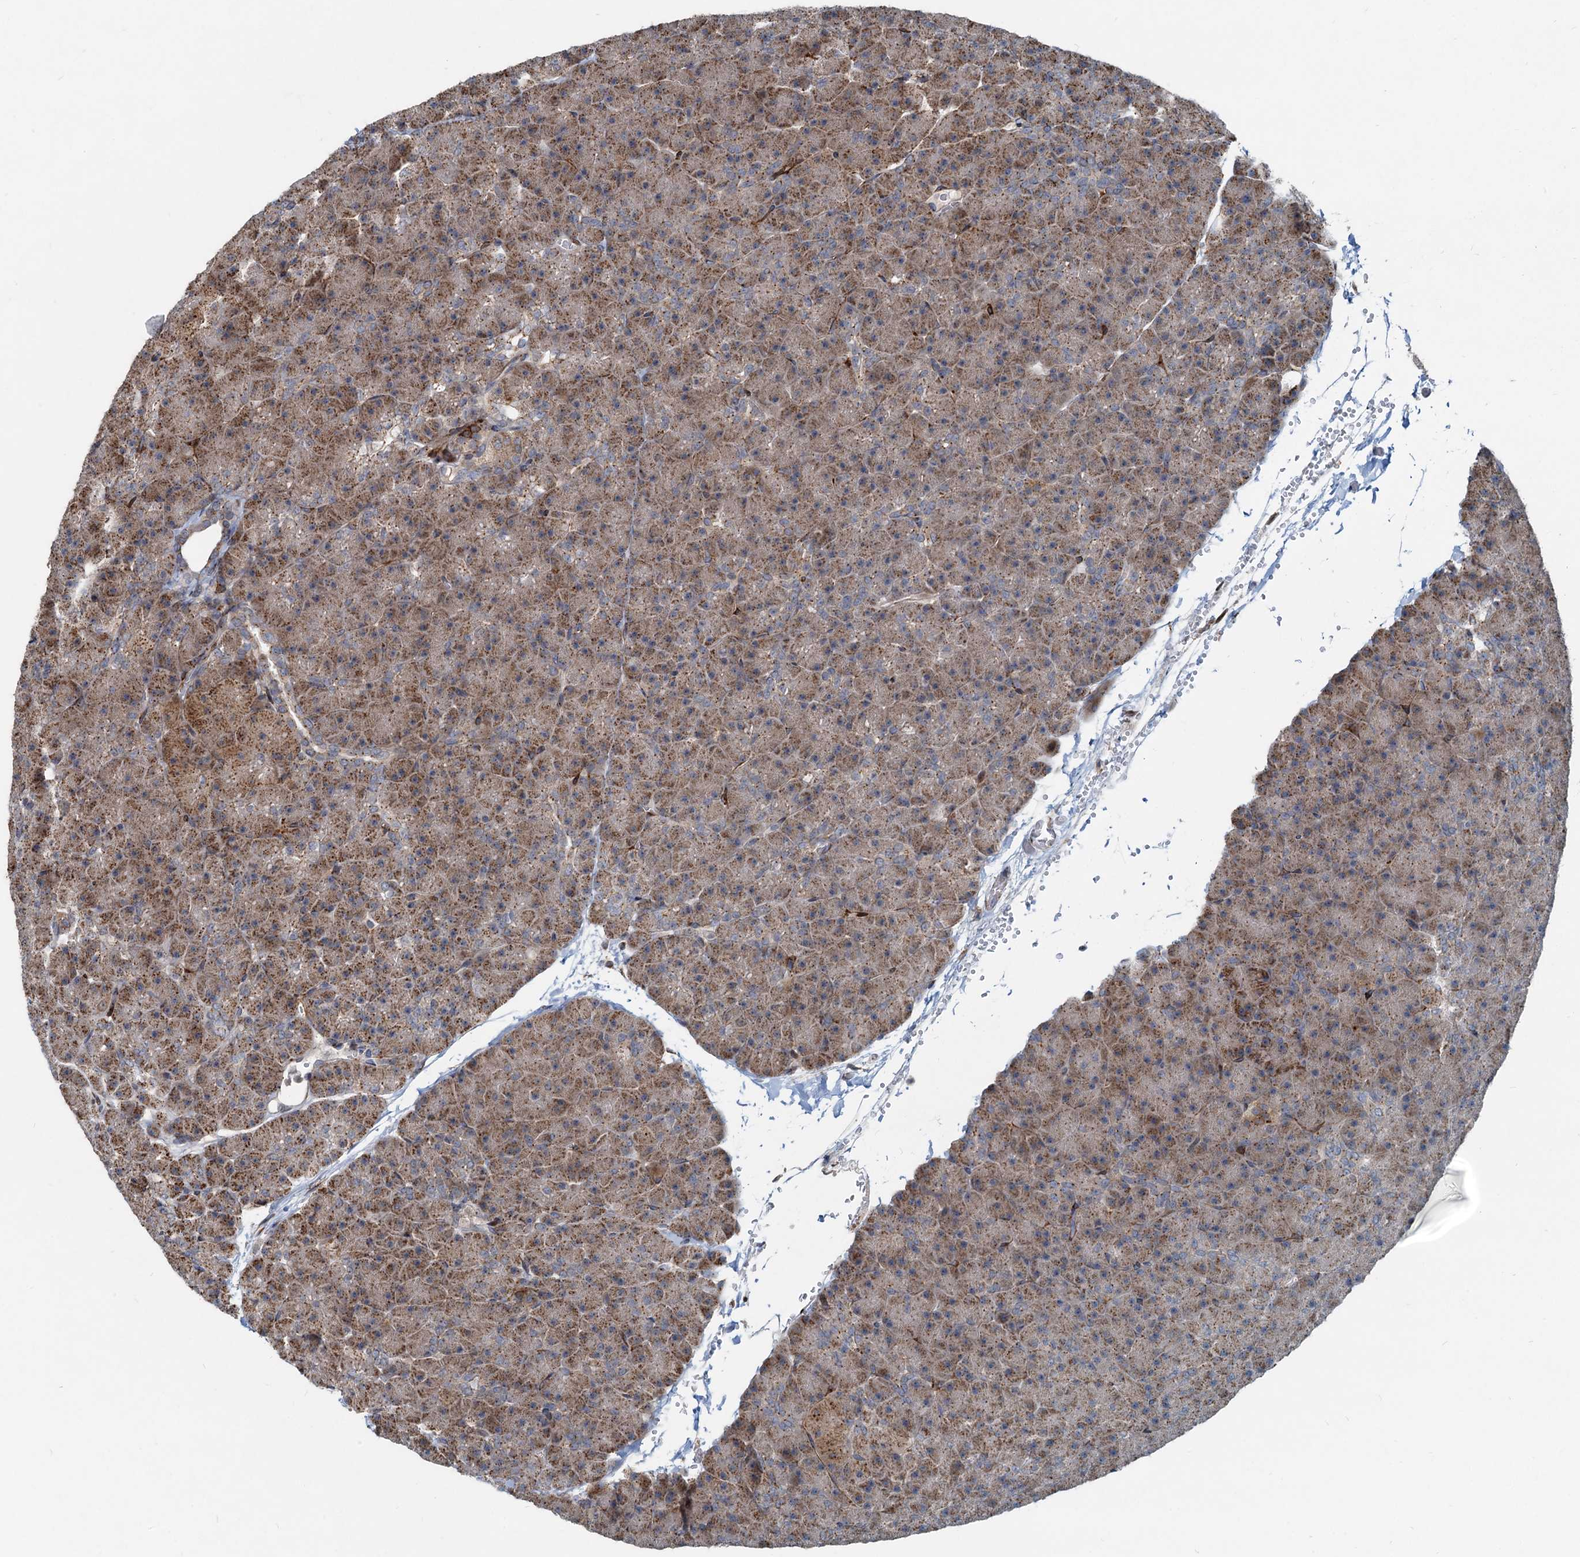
{"staining": {"intensity": "moderate", "quantity": ">75%", "location": "cytoplasmic/membranous"}, "tissue": "pancreas", "cell_type": "Exocrine glandular cells", "image_type": "normal", "snomed": [{"axis": "morphology", "description": "Normal tissue, NOS"}, {"axis": "topography", "description": "Pancreas"}], "caption": "A medium amount of moderate cytoplasmic/membranous staining is appreciated in about >75% of exocrine glandular cells in normal pancreas.", "gene": "CEP68", "patient": {"sex": "male", "age": 36}}